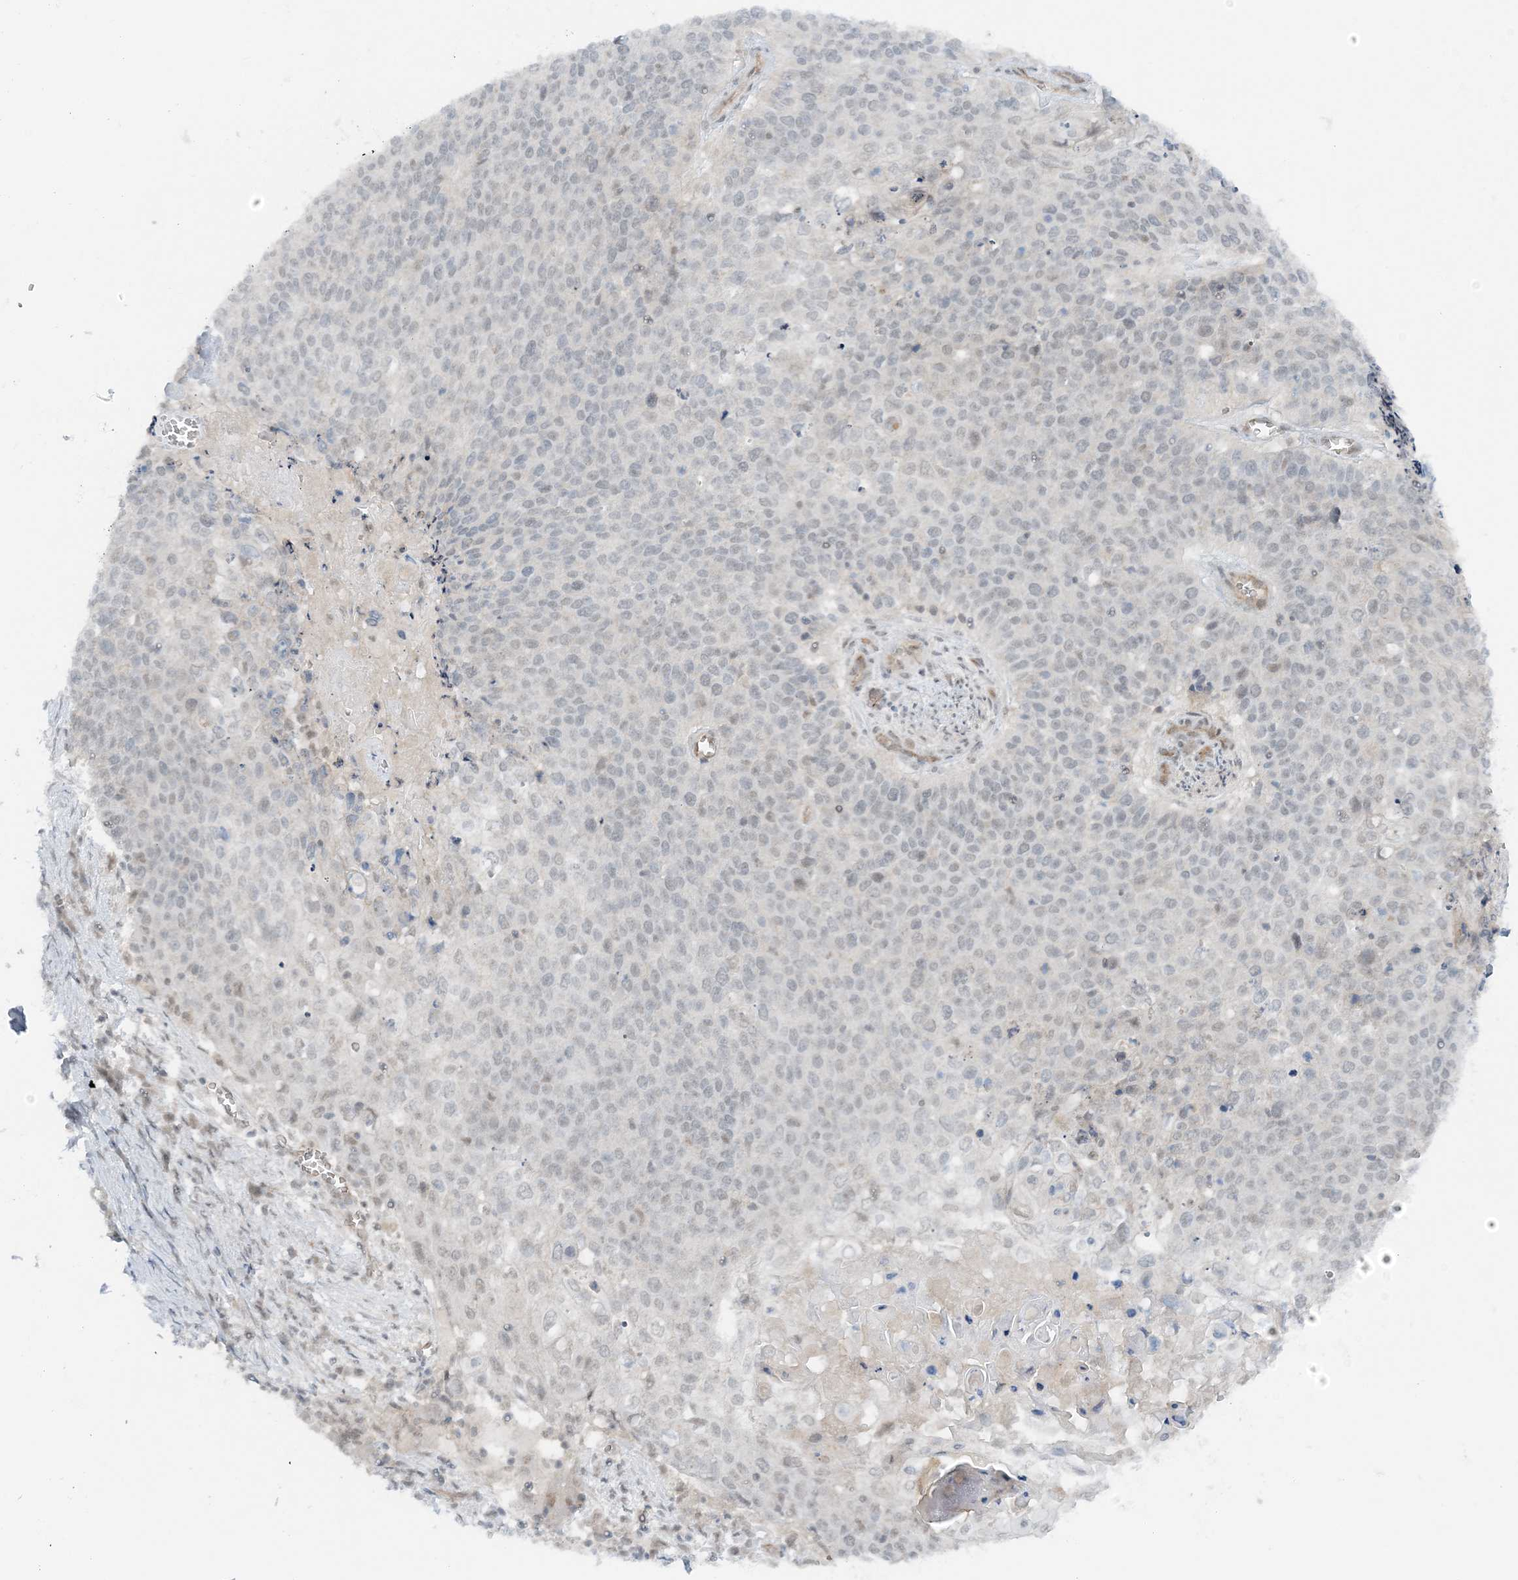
{"staining": {"intensity": "negative", "quantity": "none", "location": "none"}, "tissue": "cervical cancer", "cell_type": "Tumor cells", "image_type": "cancer", "snomed": [{"axis": "morphology", "description": "Squamous cell carcinoma, NOS"}, {"axis": "topography", "description": "Cervix"}], "caption": "Tumor cells are negative for brown protein staining in cervical squamous cell carcinoma. (IHC, brightfield microscopy, high magnification).", "gene": "ATP11A", "patient": {"sex": "female", "age": 39}}